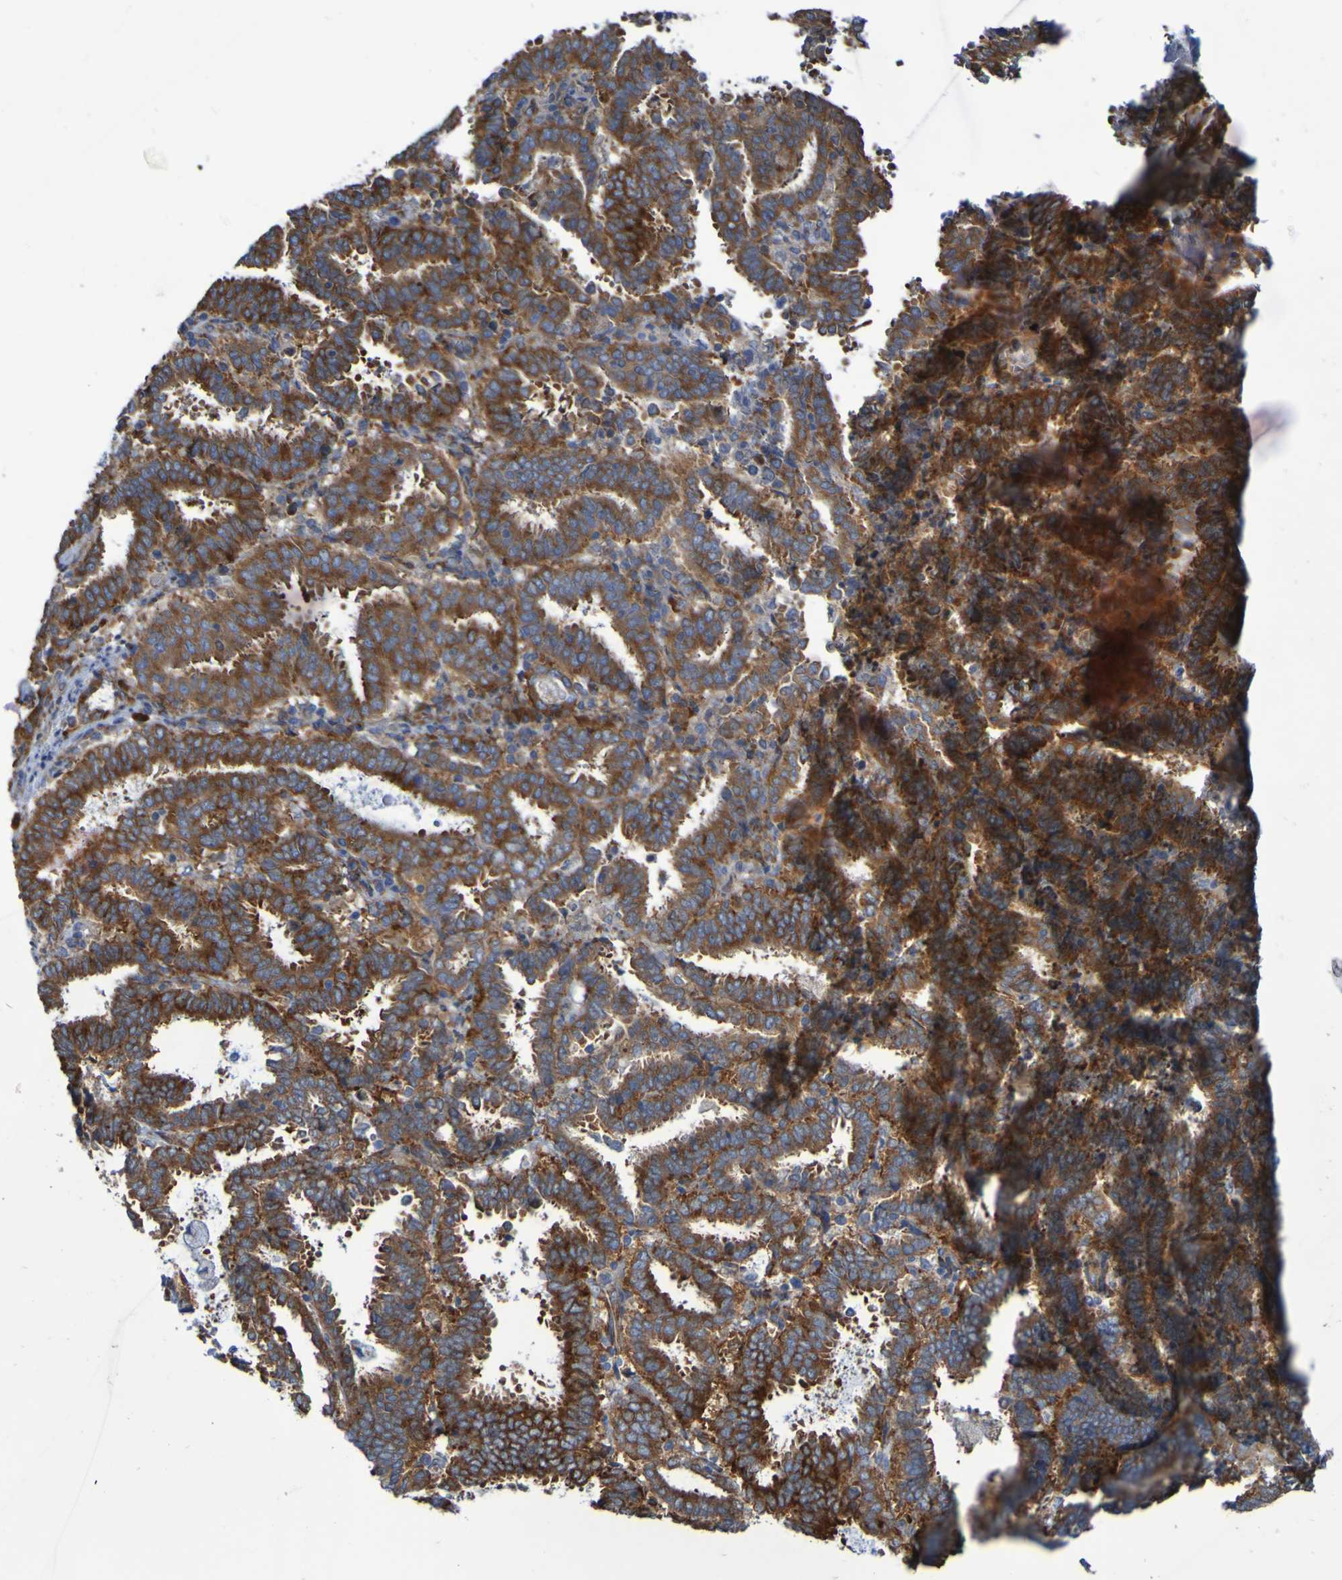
{"staining": {"intensity": "strong", "quantity": ">75%", "location": "cytoplasmic/membranous"}, "tissue": "endometrial cancer", "cell_type": "Tumor cells", "image_type": "cancer", "snomed": [{"axis": "morphology", "description": "Adenocarcinoma, NOS"}, {"axis": "topography", "description": "Uterus"}], "caption": "Immunohistochemical staining of endometrial cancer (adenocarcinoma) exhibits high levels of strong cytoplasmic/membranous protein positivity in about >75% of tumor cells. The staining was performed using DAB (3,3'-diaminobenzidine) to visualize the protein expression in brown, while the nuclei were stained in blue with hematoxylin (Magnification: 20x).", "gene": "FKBP3", "patient": {"sex": "female", "age": 83}}